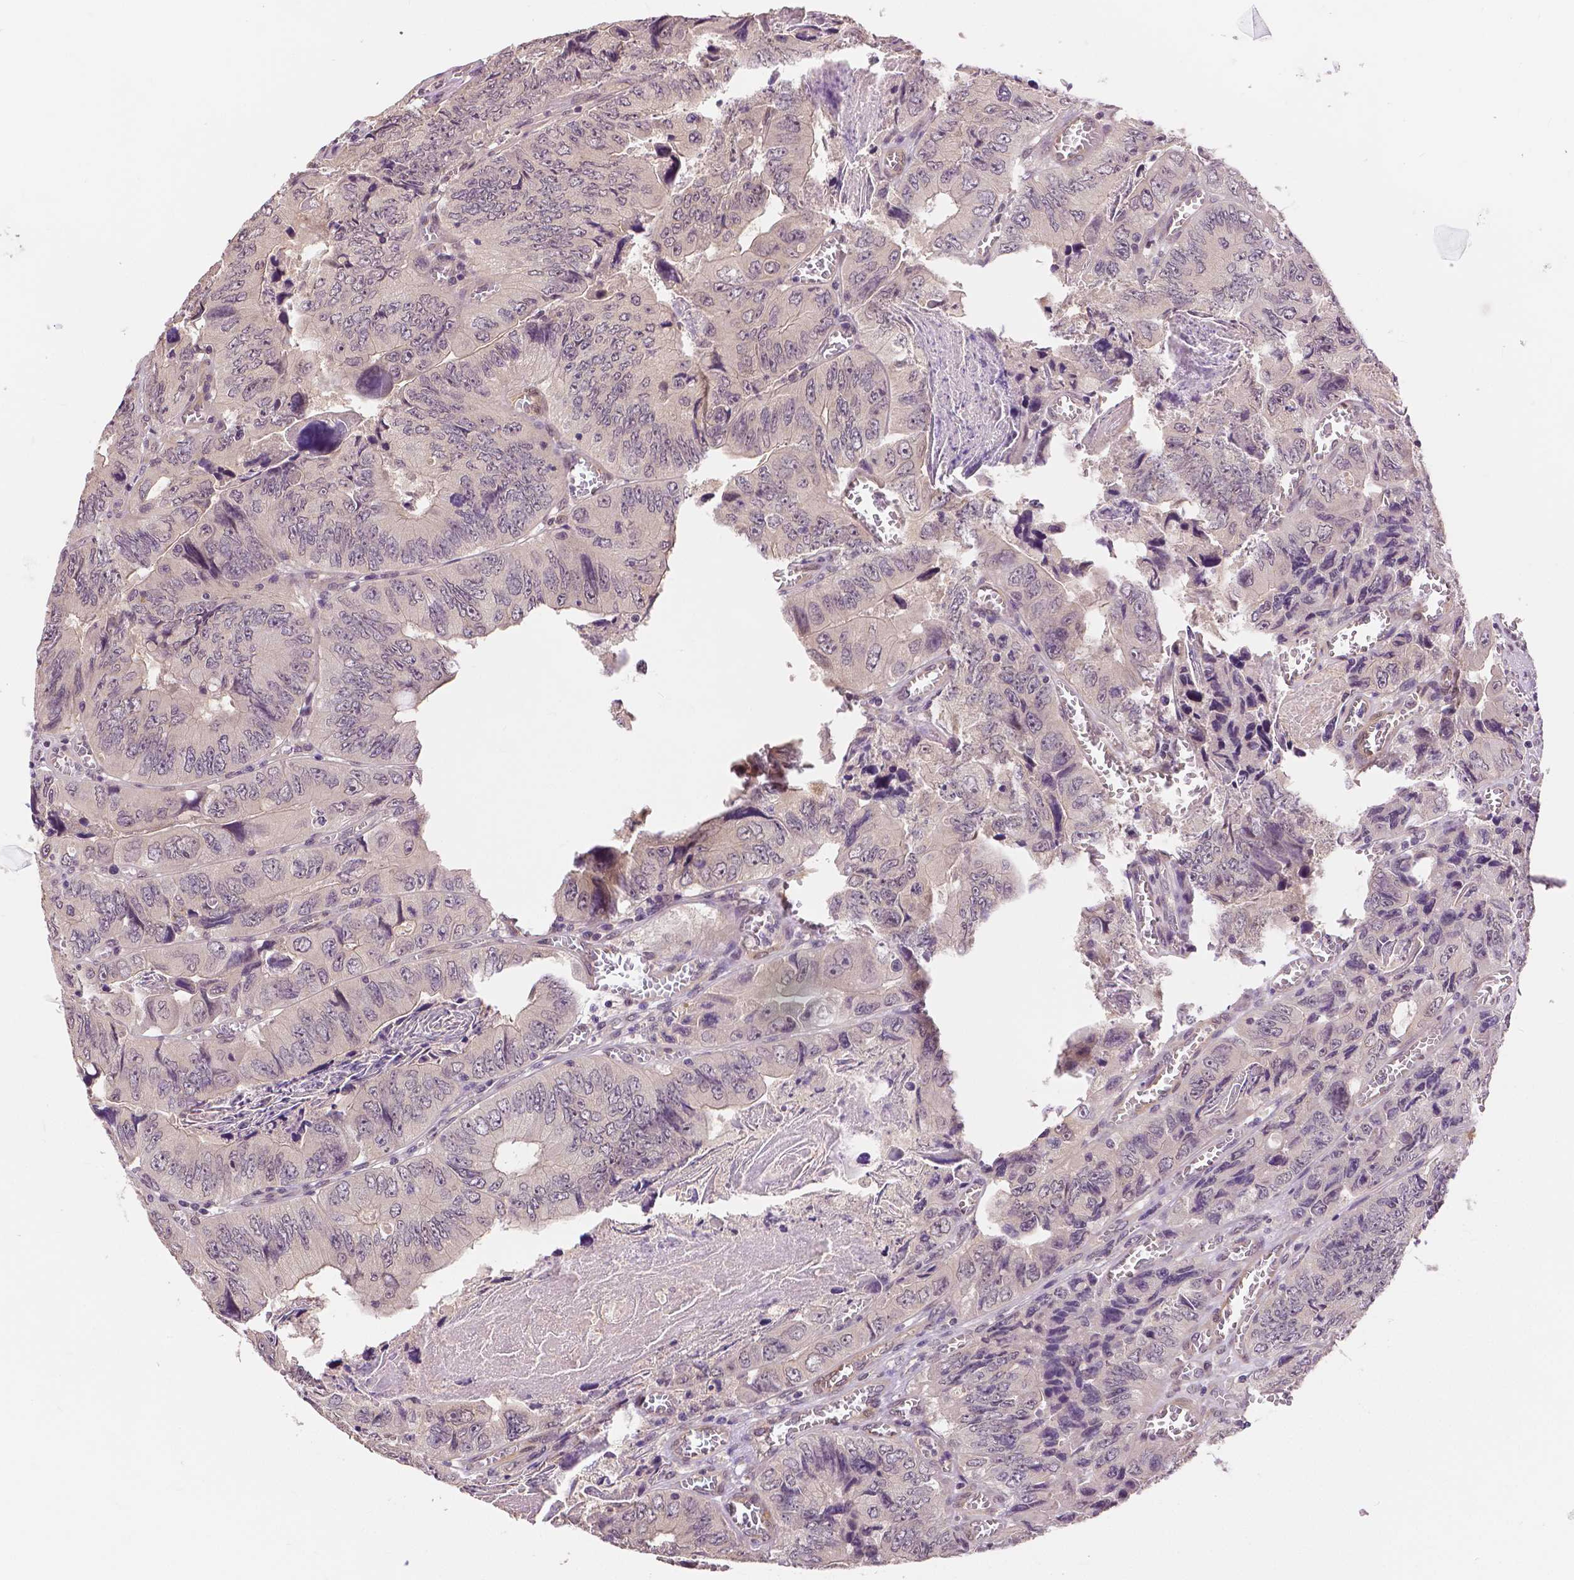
{"staining": {"intensity": "negative", "quantity": "none", "location": "none"}, "tissue": "colorectal cancer", "cell_type": "Tumor cells", "image_type": "cancer", "snomed": [{"axis": "morphology", "description": "Adenocarcinoma, NOS"}, {"axis": "topography", "description": "Colon"}], "caption": "Colorectal cancer was stained to show a protein in brown. There is no significant positivity in tumor cells. (Immunohistochemistry (ihc), brightfield microscopy, high magnification).", "gene": "MAP1LC3B", "patient": {"sex": "female", "age": 84}}